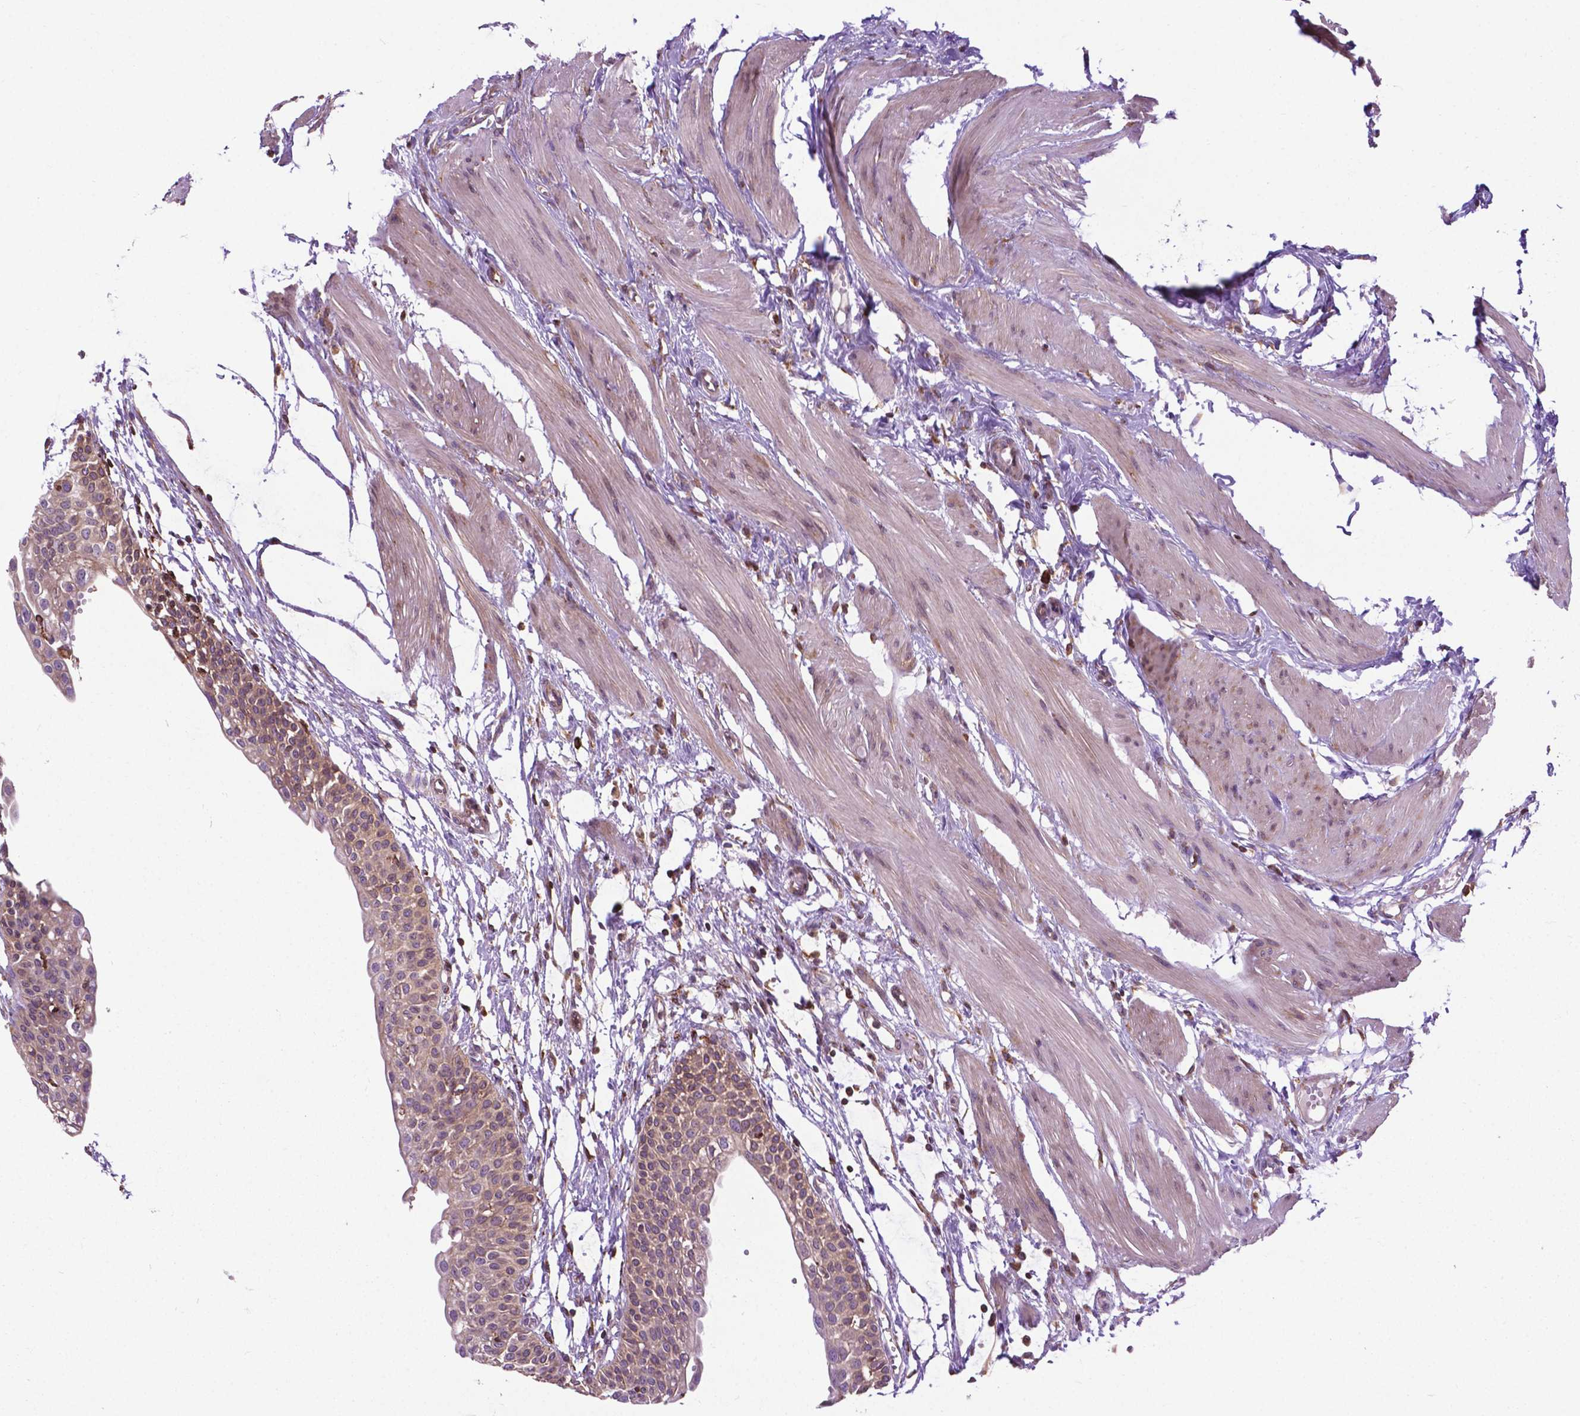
{"staining": {"intensity": "strong", "quantity": "25%-75%", "location": "cytoplasmic/membranous"}, "tissue": "urinary bladder", "cell_type": "Urothelial cells", "image_type": "normal", "snomed": [{"axis": "morphology", "description": "Normal tissue, NOS"}, {"axis": "topography", "description": "Urinary bladder"}, {"axis": "topography", "description": "Peripheral nerve tissue"}], "caption": "Immunohistochemical staining of benign urinary bladder shows 25%-75% levels of strong cytoplasmic/membranous protein staining in approximately 25%-75% of urothelial cells.", "gene": "GANAB", "patient": {"sex": "male", "age": 55}}